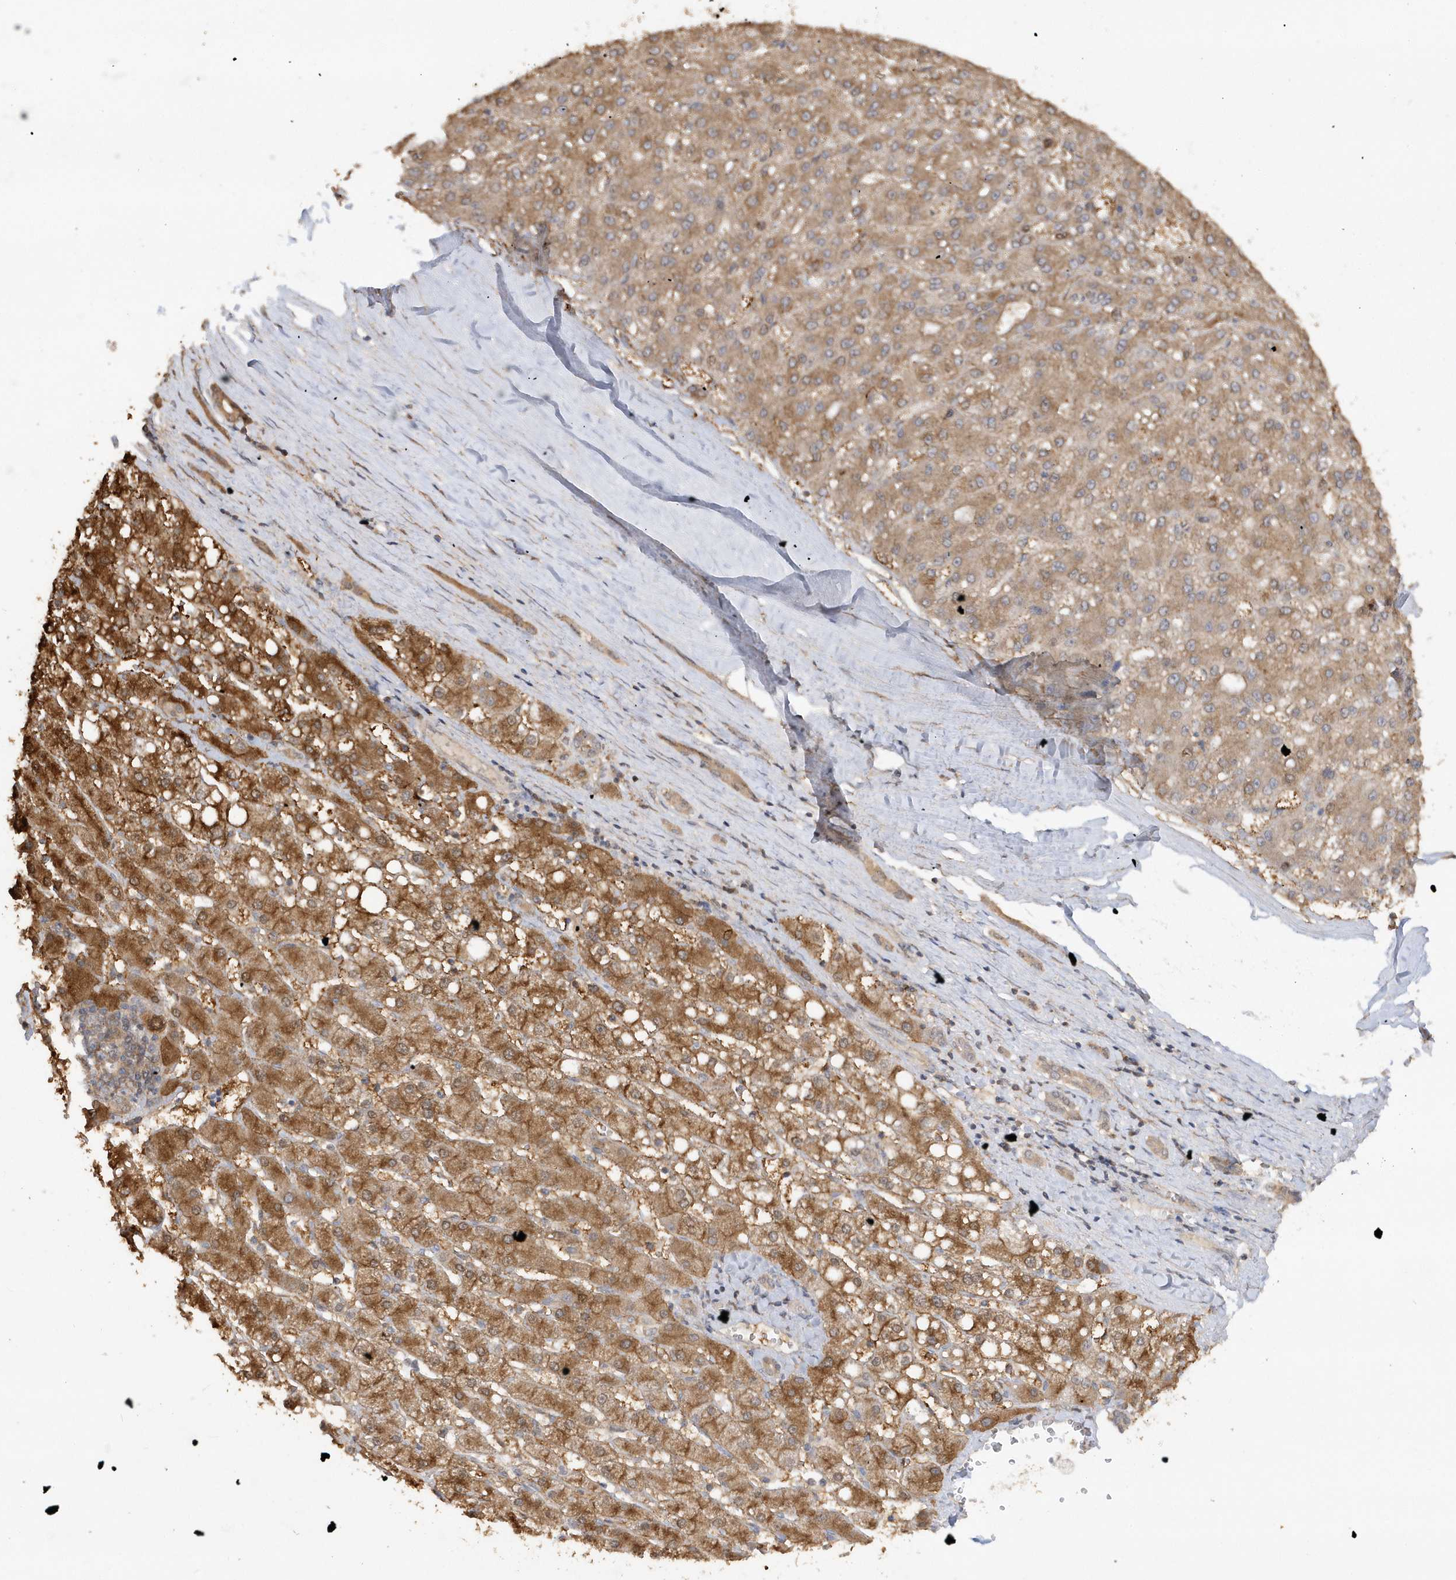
{"staining": {"intensity": "moderate", "quantity": ">75%", "location": "cytoplasmic/membranous"}, "tissue": "liver cancer", "cell_type": "Tumor cells", "image_type": "cancer", "snomed": [{"axis": "morphology", "description": "Carcinoma, Hepatocellular, NOS"}, {"axis": "topography", "description": "Liver"}], "caption": "Liver cancer (hepatocellular carcinoma) was stained to show a protein in brown. There is medium levels of moderate cytoplasmic/membranous positivity in approximately >75% of tumor cells.", "gene": "RPE", "patient": {"sex": "male", "age": 67}}